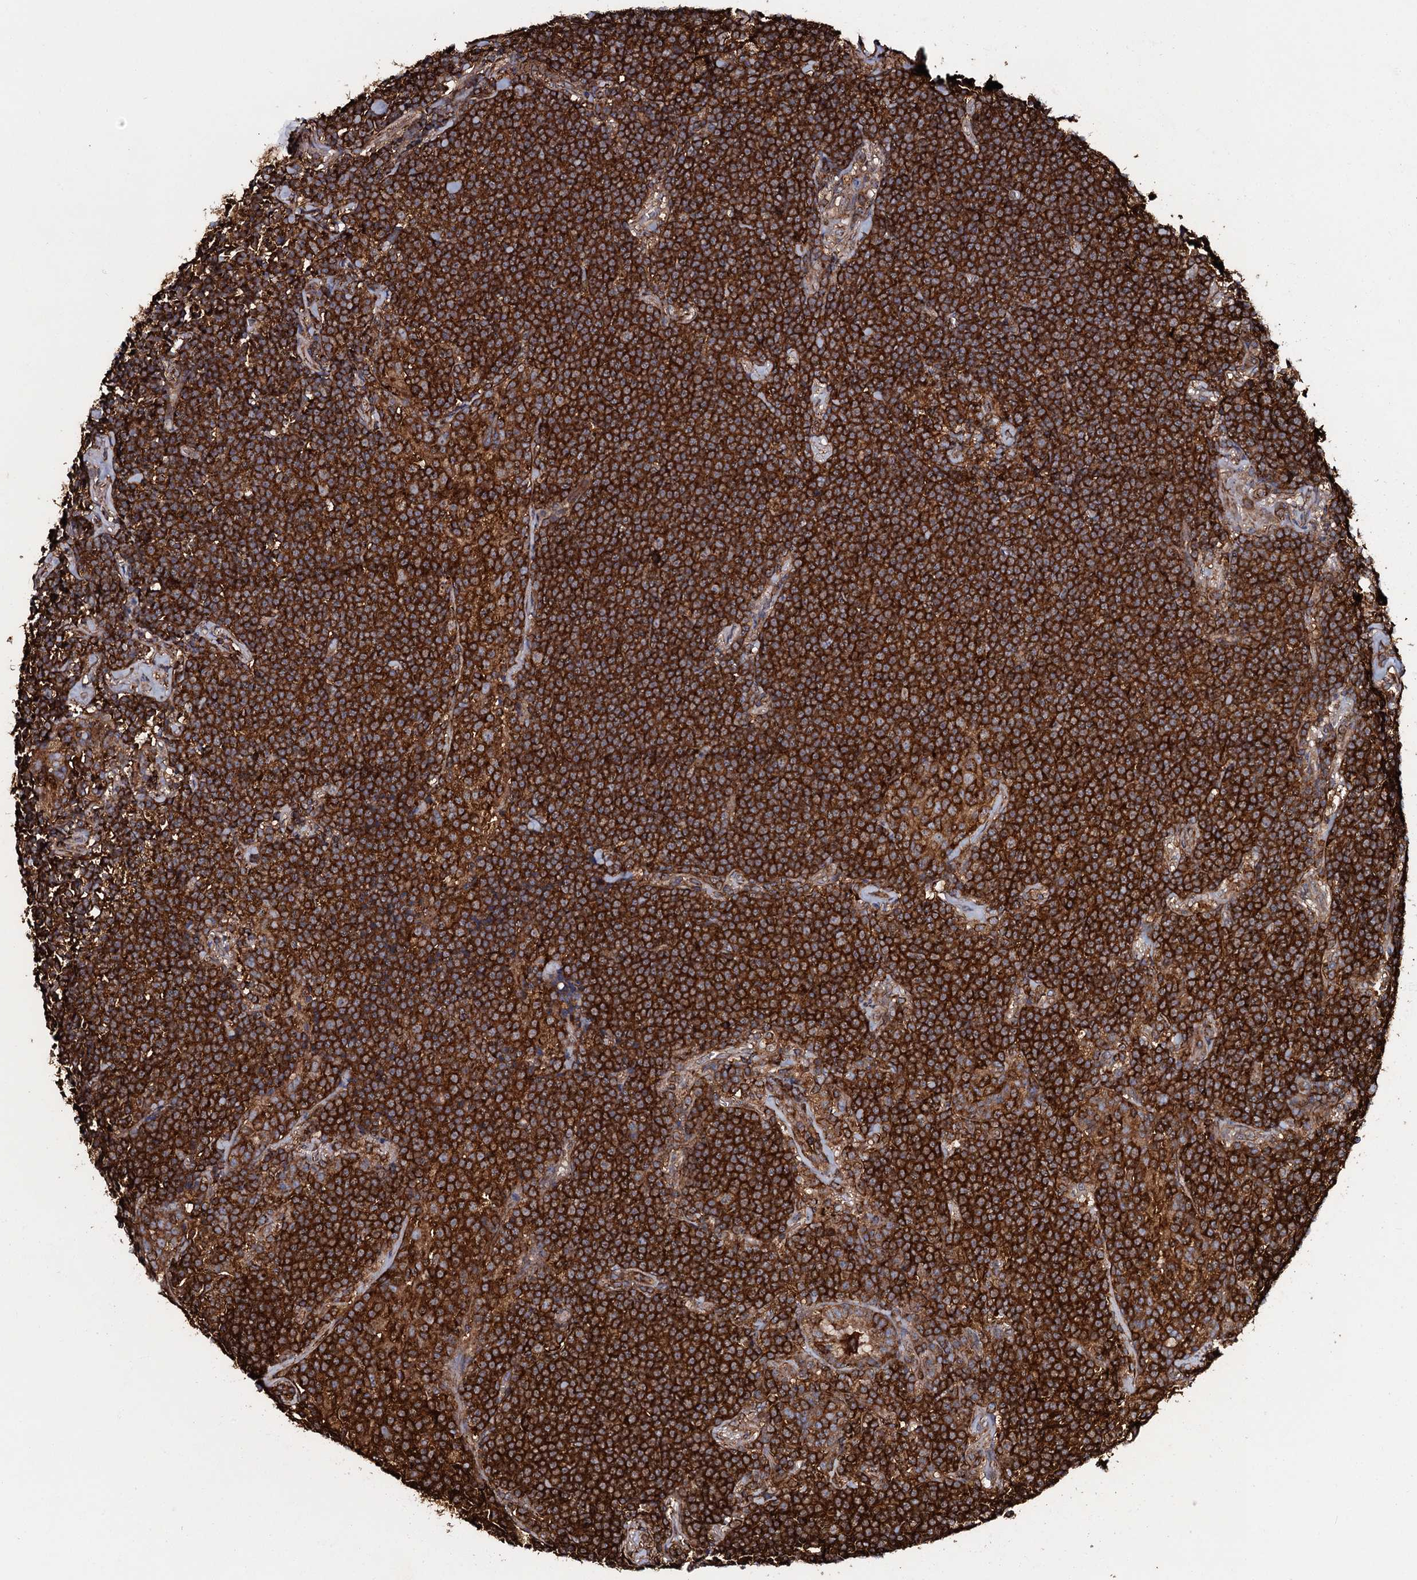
{"staining": {"intensity": "strong", "quantity": ">75%", "location": "cytoplasmic/membranous"}, "tissue": "lymphoma", "cell_type": "Tumor cells", "image_type": "cancer", "snomed": [{"axis": "morphology", "description": "Malignant lymphoma, non-Hodgkin's type, Low grade"}, {"axis": "topography", "description": "Lung"}], "caption": "IHC histopathology image of human low-grade malignant lymphoma, non-Hodgkin's type stained for a protein (brown), which displays high levels of strong cytoplasmic/membranous expression in about >75% of tumor cells.", "gene": "VWA8", "patient": {"sex": "female", "age": 71}}